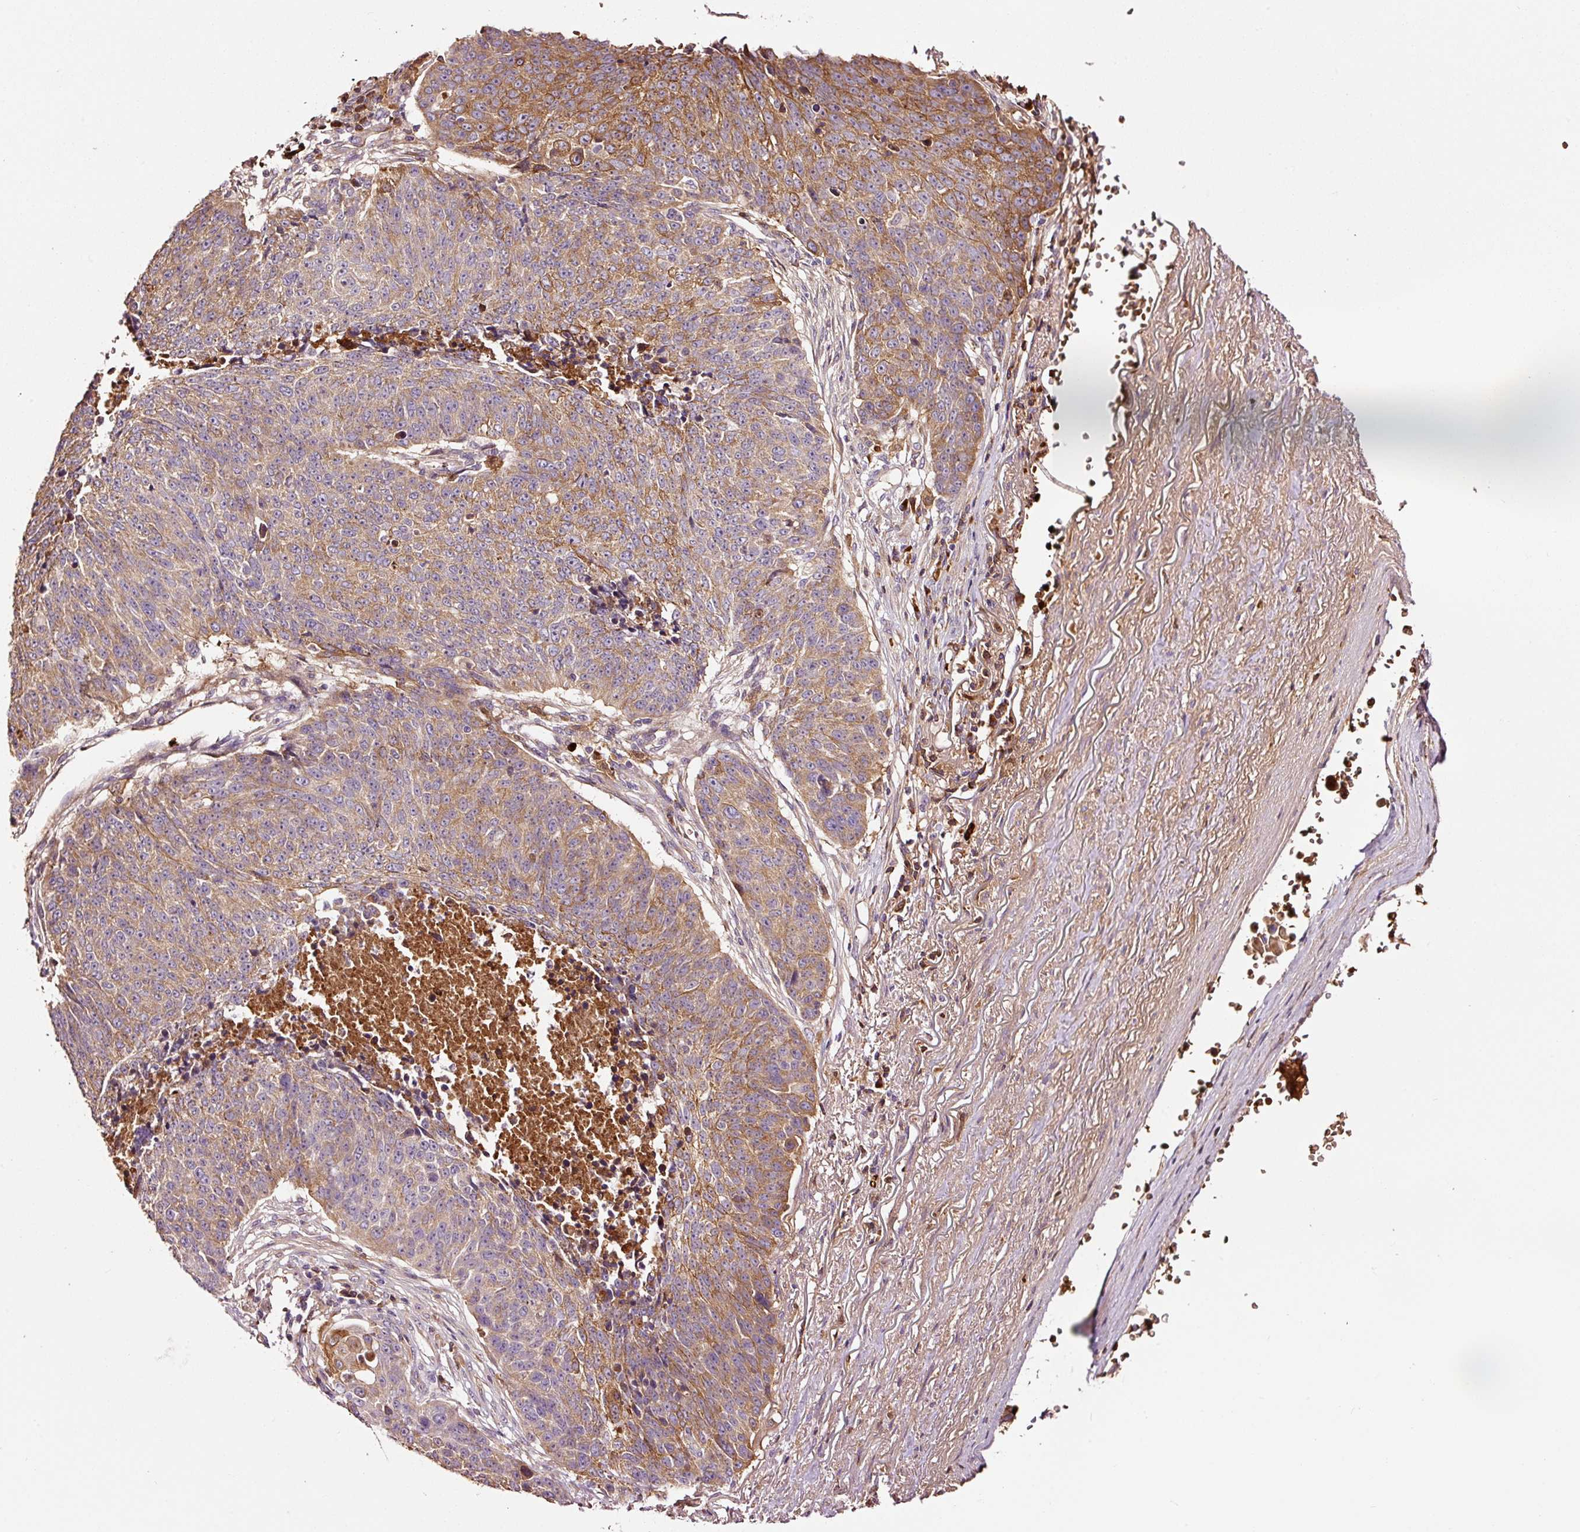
{"staining": {"intensity": "moderate", "quantity": "25%-75%", "location": "cytoplasmic/membranous"}, "tissue": "lung cancer", "cell_type": "Tumor cells", "image_type": "cancer", "snomed": [{"axis": "morphology", "description": "Normal tissue, NOS"}, {"axis": "morphology", "description": "Squamous cell carcinoma, NOS"}, {"axis": "topography", "description": "Lymph node"}, {"axis": "topography", "description": "Lung"}], "caption": "IHC of lung cancer (squamous cell carcinoma) reveals medium levels of moderate cytoplasmic/membranous staining in approximately 25%-75% of tumor cells. (IHC, brightfield microscopy, high magnification).", "gene": "PGLYRP2", "patient": {"sex": "male", "age": 66}}